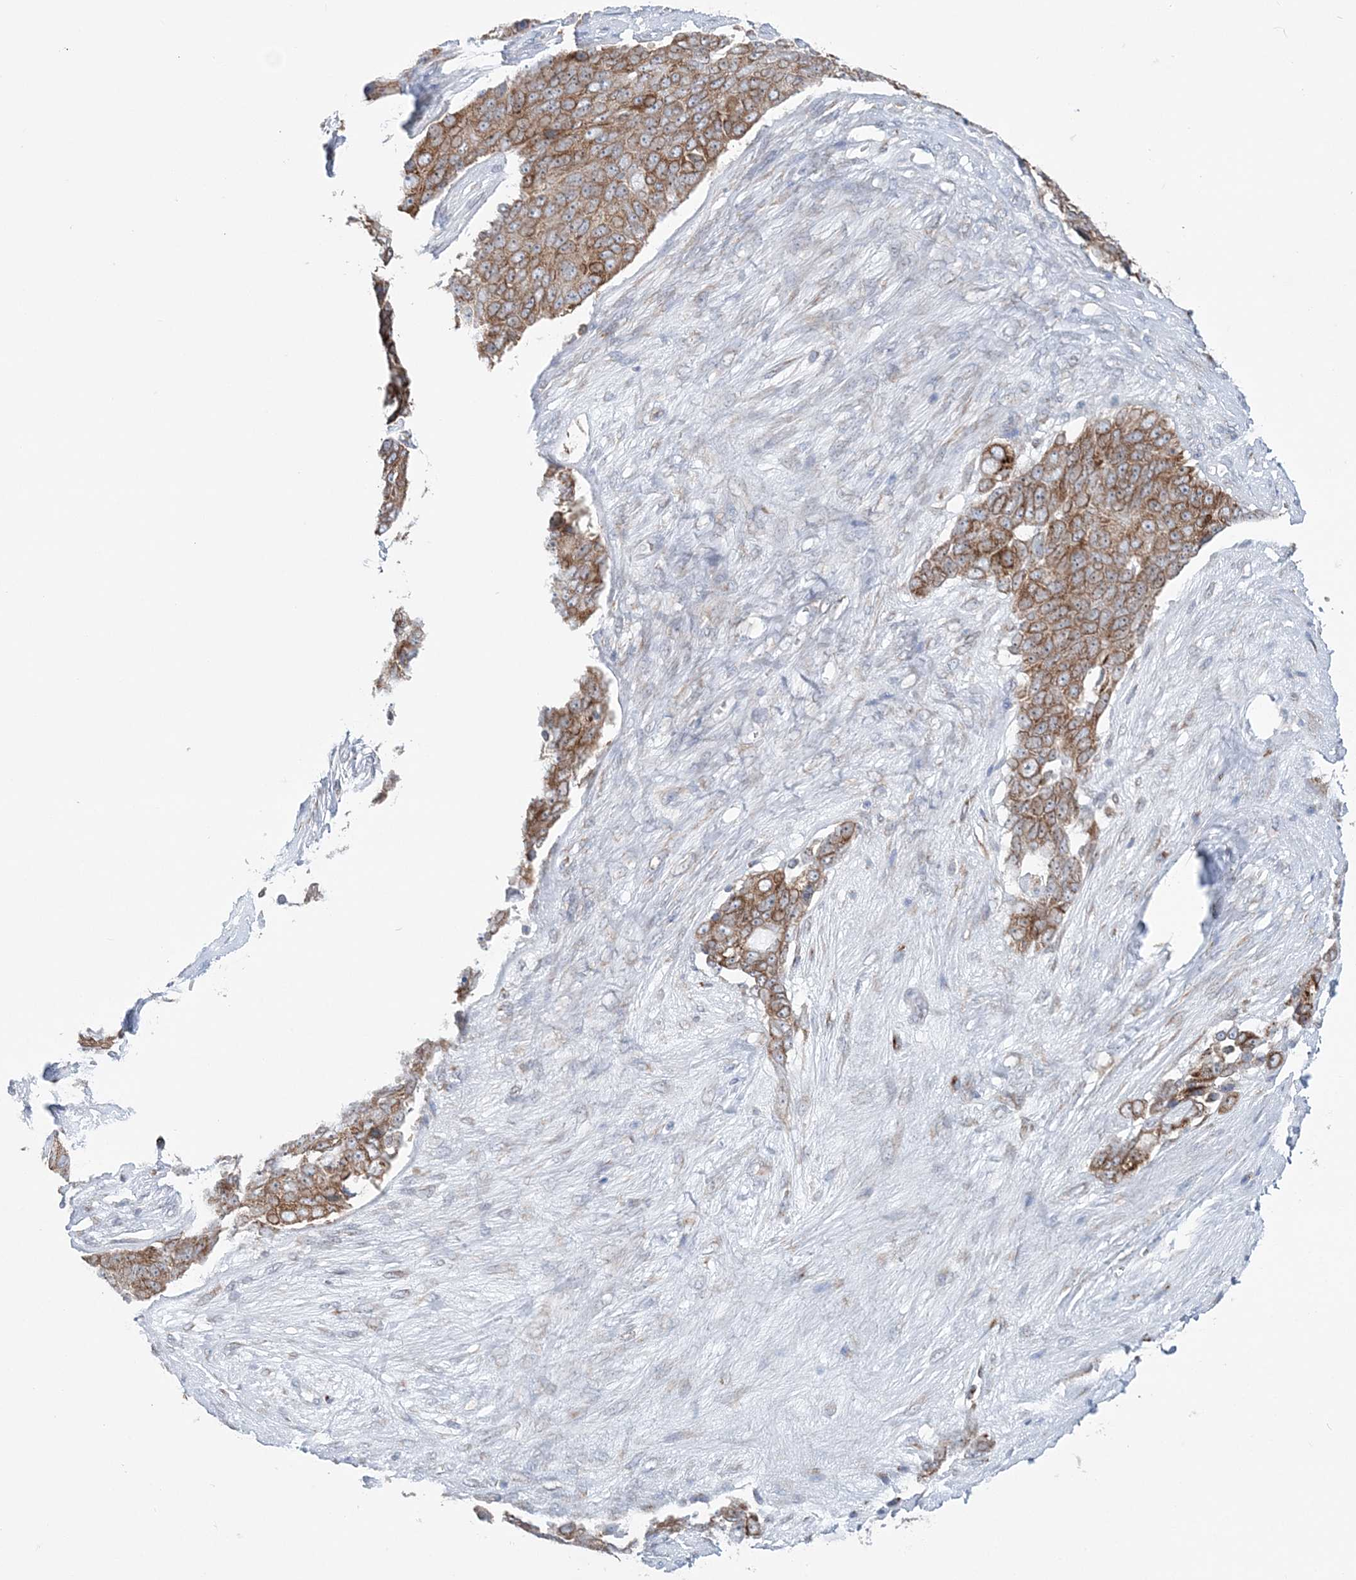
{"staining": {"intensity": "moderate", "quantity": ">75%", "location": "cytoplasmic/membranous"}, "tissue": "ovarian cancer", "cell_type": "Tumor cells", "image_type": "cancer", "snomed": [{"axis": "morphology", "description": "Carcinoma, endometroid"}, {"axis": "topography", "description": "Ovary"}], "caption": "Immunohistochemical staining of human ovarian endometroid carcinoma exhibits moderate cytoplasmic/membranous protein expression in about >75% of tumor cells.", "gene": "TMED10", "patient": {"sex": "female", "age": 51}}